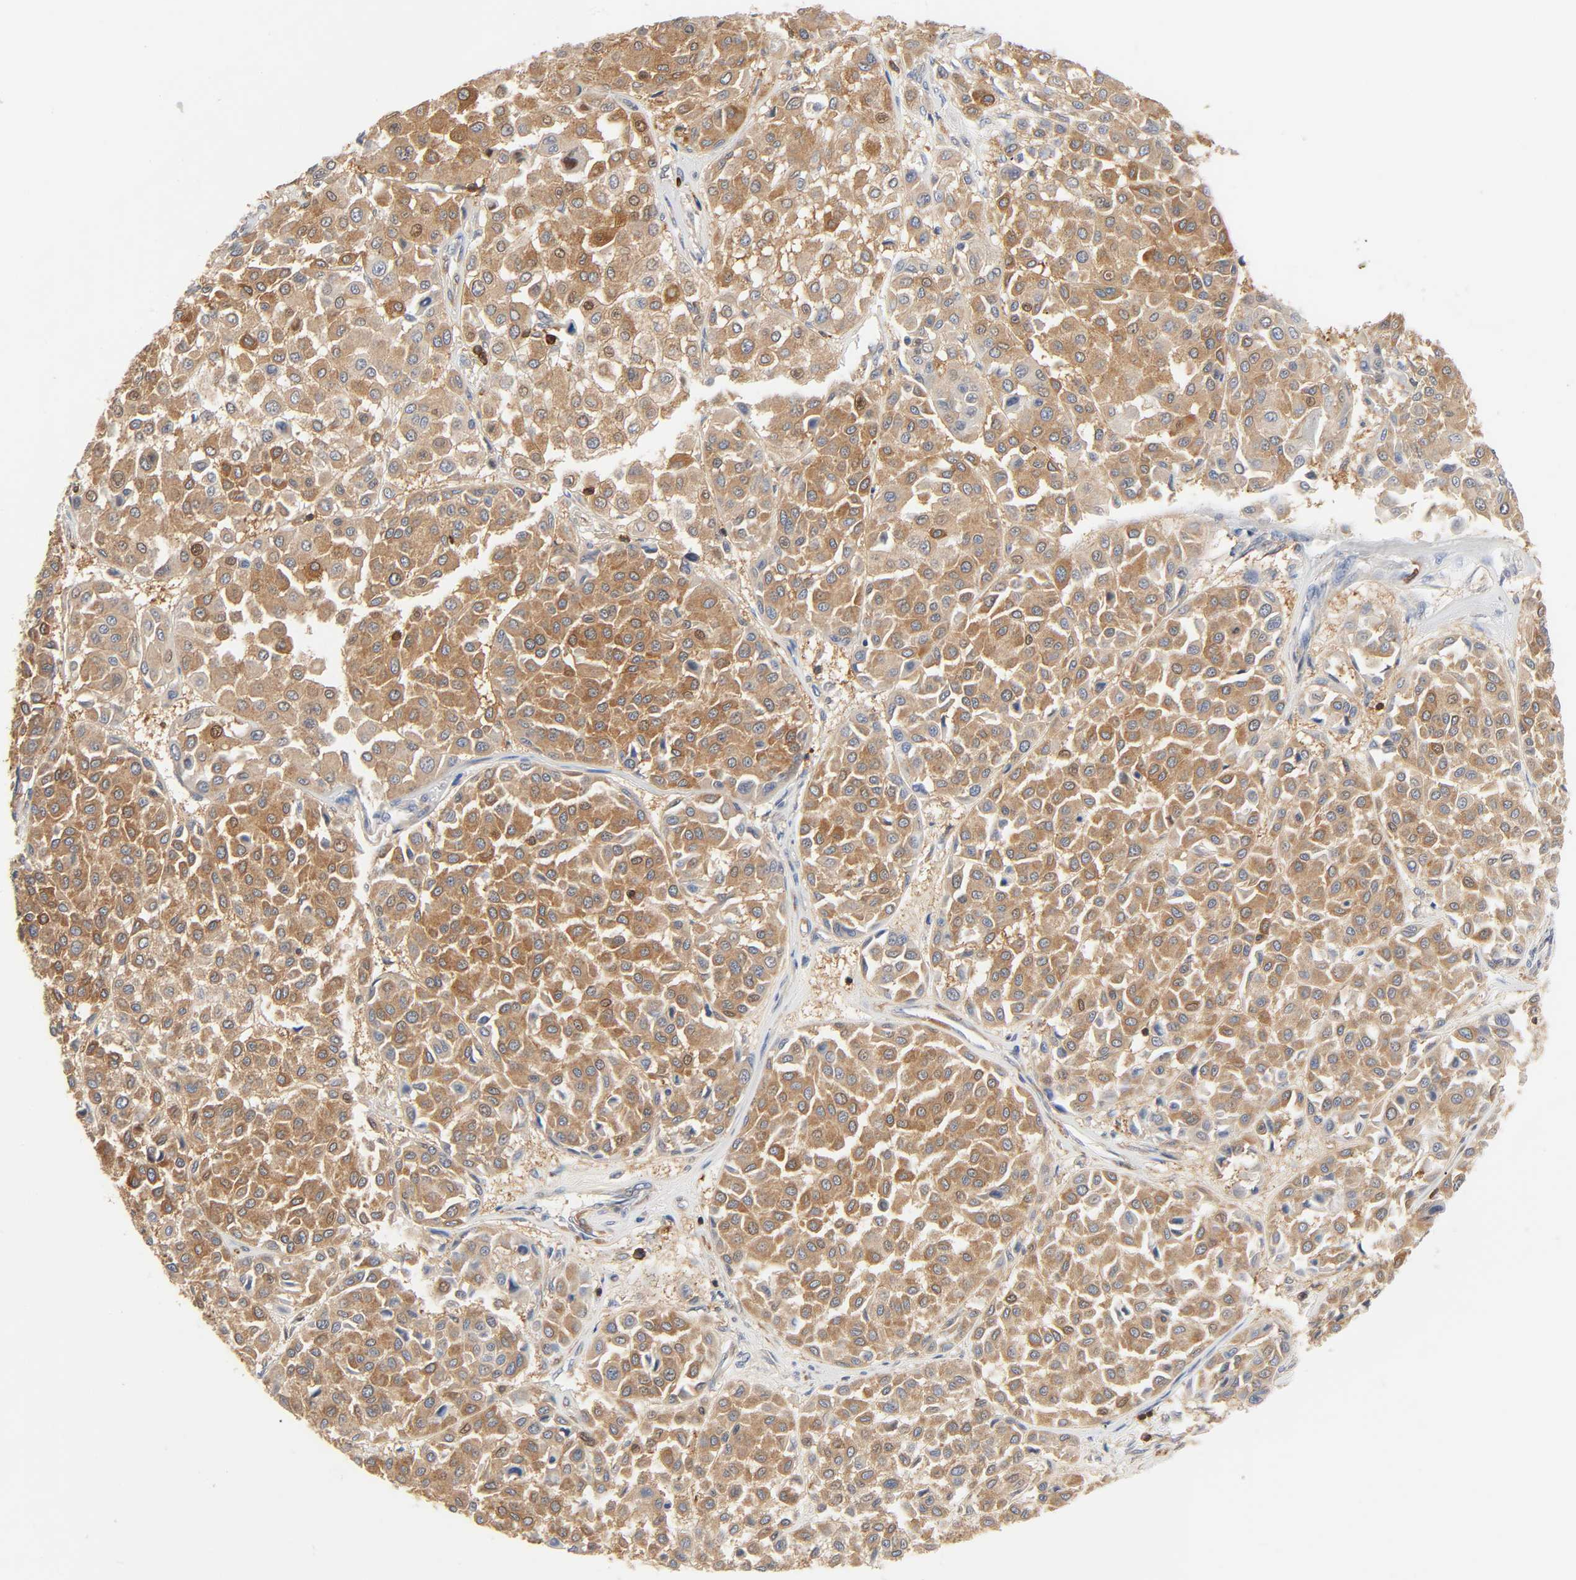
{"staining": {"intensity": "moderate", "quantity": ">75%", "location": "cytoplasmic/membranous"}, "tissue": "melanoma", "cell_type": "Tumor cells", "image_type": "cancer", "snomed": [{"axis": "morphology", "description": "Malignant melanoma, Metastatic site"}, {"axis": "topography", "description": "Soft tissue"}], "caption": "This photomicrograph reveals melanoma stained with immunohistochemistry to label a protein in brown. The cytoplasmic/membranous of tumor cells show moderate positivity for the protein. Nuclei are counter-stained blue.", "gene": "BIN1", "patient": {"sex": "male", "age": 41}}